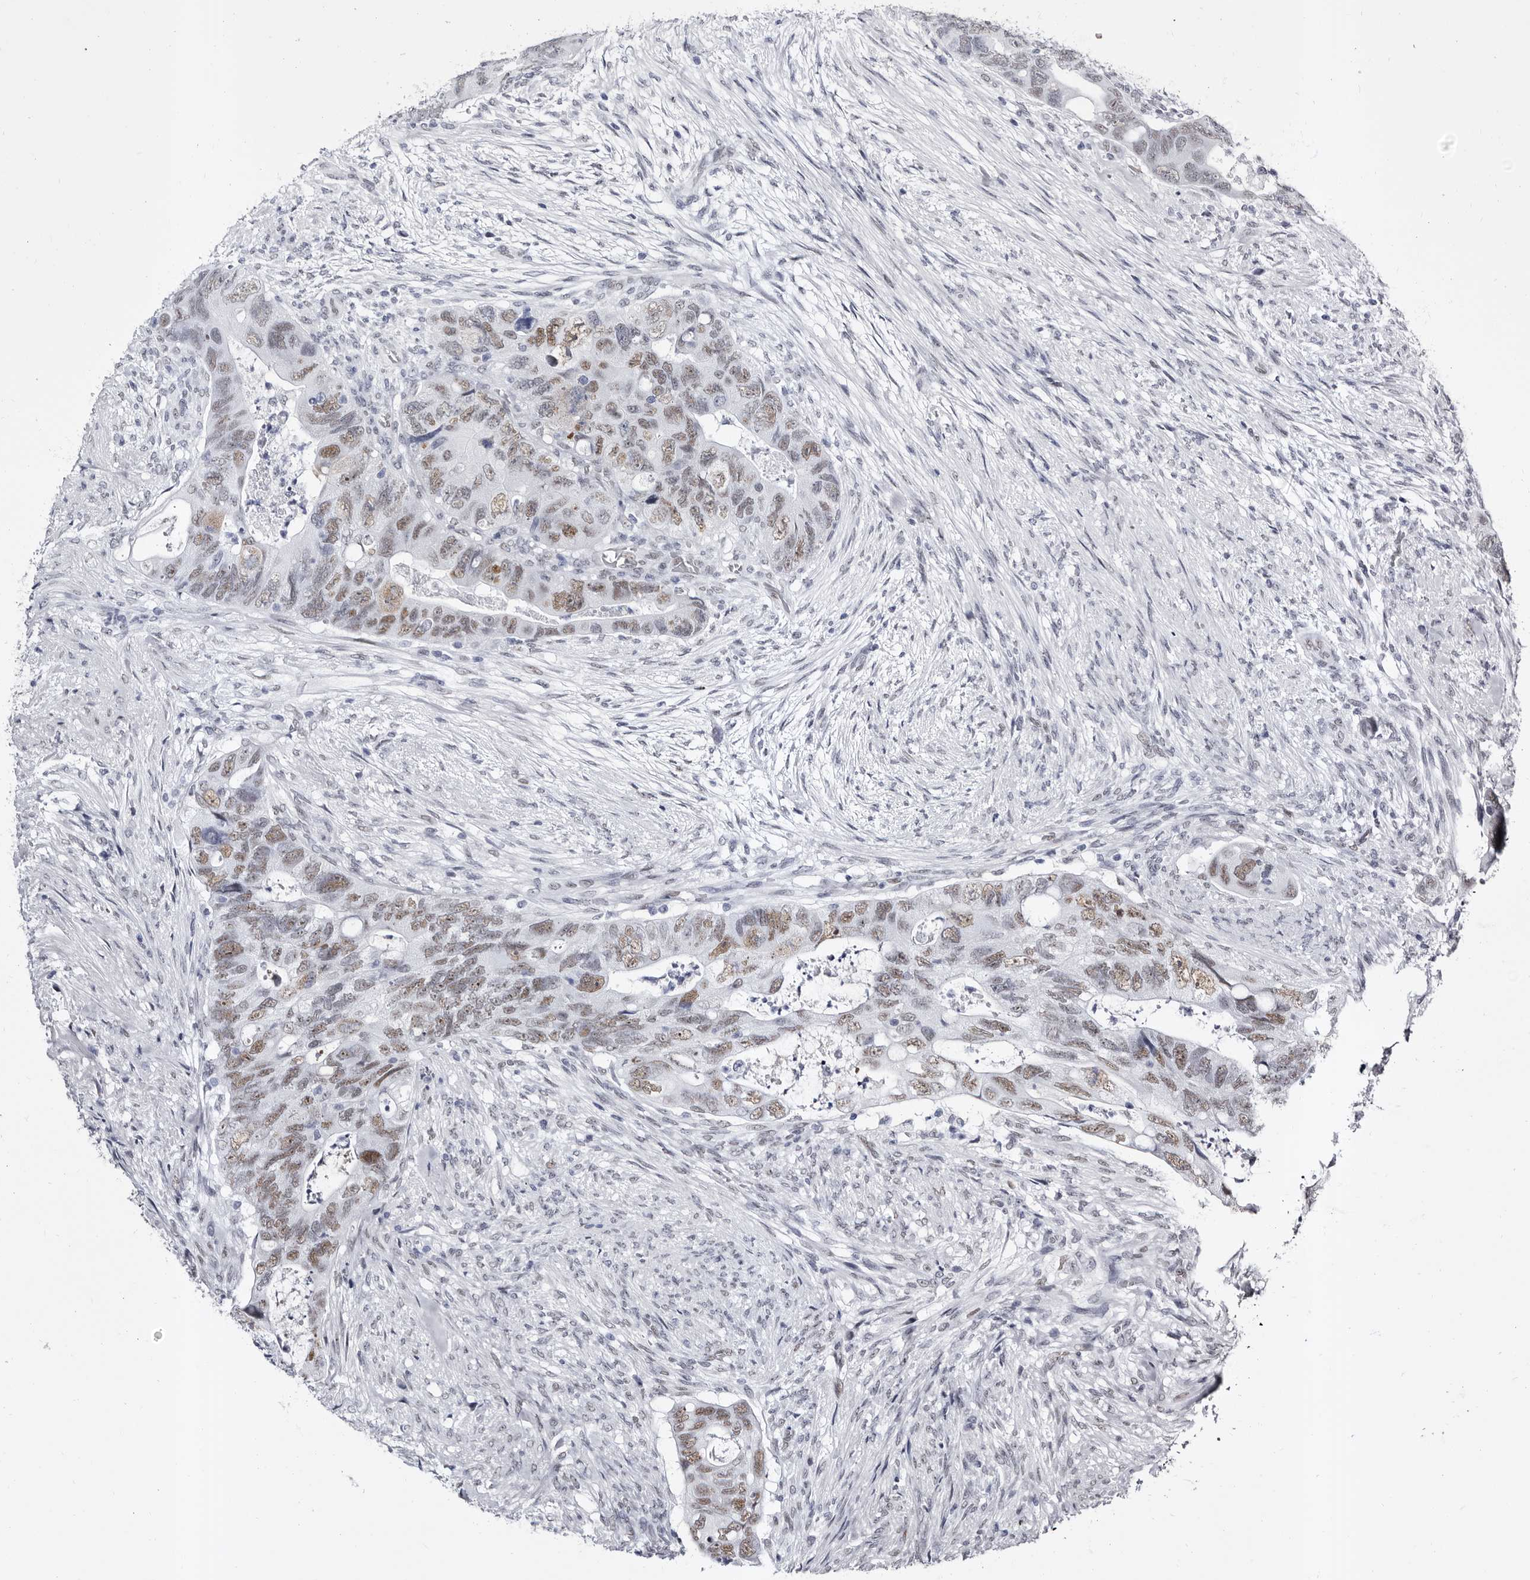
{"staining": {"intensity": "moderate", "quantity": "25%-75%", "location": "nuclear"}, "tissue": "colorectal cancer", "cell_type": "Tumor cells", "image_type": "cancer", "snomed": [{"axis": "morphology", "description": "Adenocarcinoma, NOS"}, {"axis": "topography", "description": "Rectum"}], "caption": "A micrograph of human colorectal adenocarcinoma stained for a protein shows moderate nuclear brown staining in tumor cells.", "gene": "ZNF326", "patient": {"sex": "male", "age": 63}}